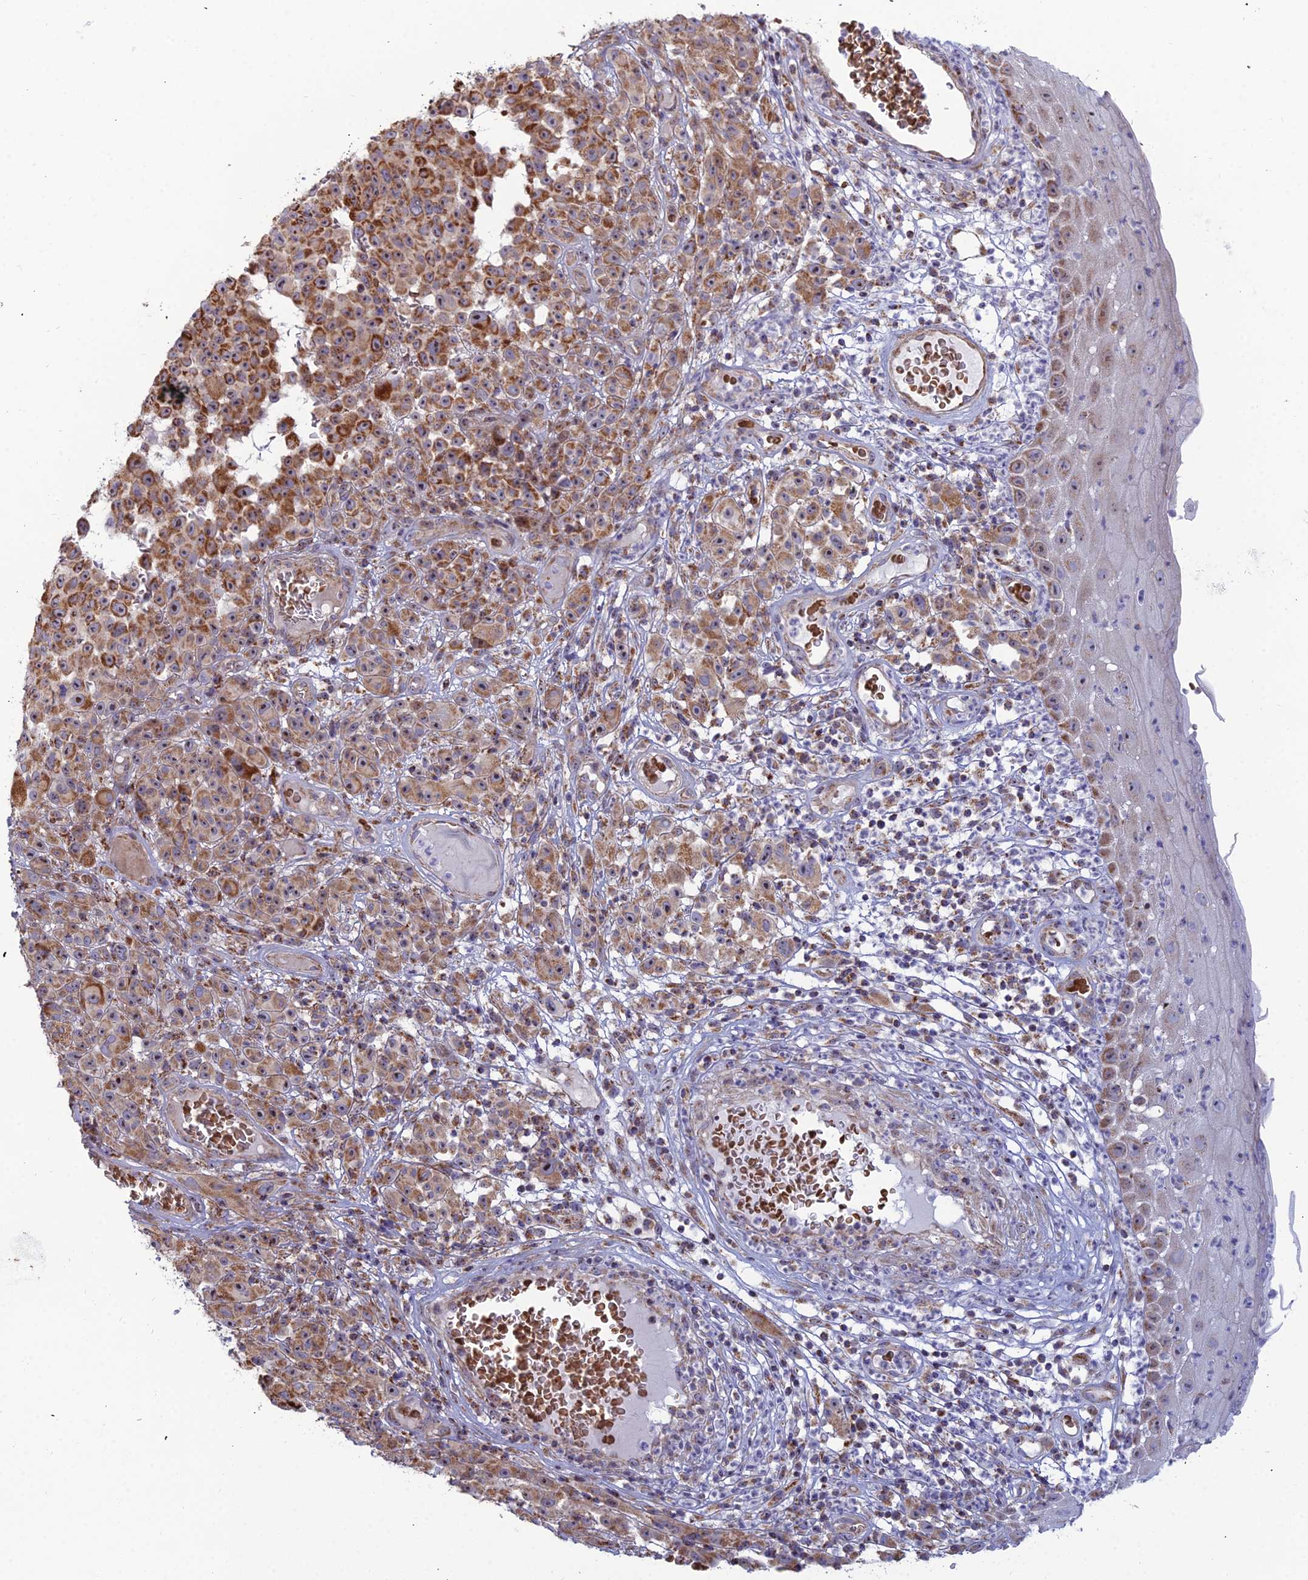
{"staining": {"intensity": "strong", "quantity": ">75%", "location": "cytoplasmic/membranous"}, "tissue": "melanoma", "cell_type": "Tumor cells", "image_type": "cancer", "snomed": [{"axis": "morphology", "description": "Malignant melanoma, NOS"}, {"axis": "topography", "description": "Skin"}], "caption": "A micrograph showing strong cytoplasmic/membranous expression in approximately >75% of tumor cells in malignant melanoma, as visualized by brown immunohistochemical staining.", "gene": "SLC35F4", "patient": {"sex": "female", "age": 82}}